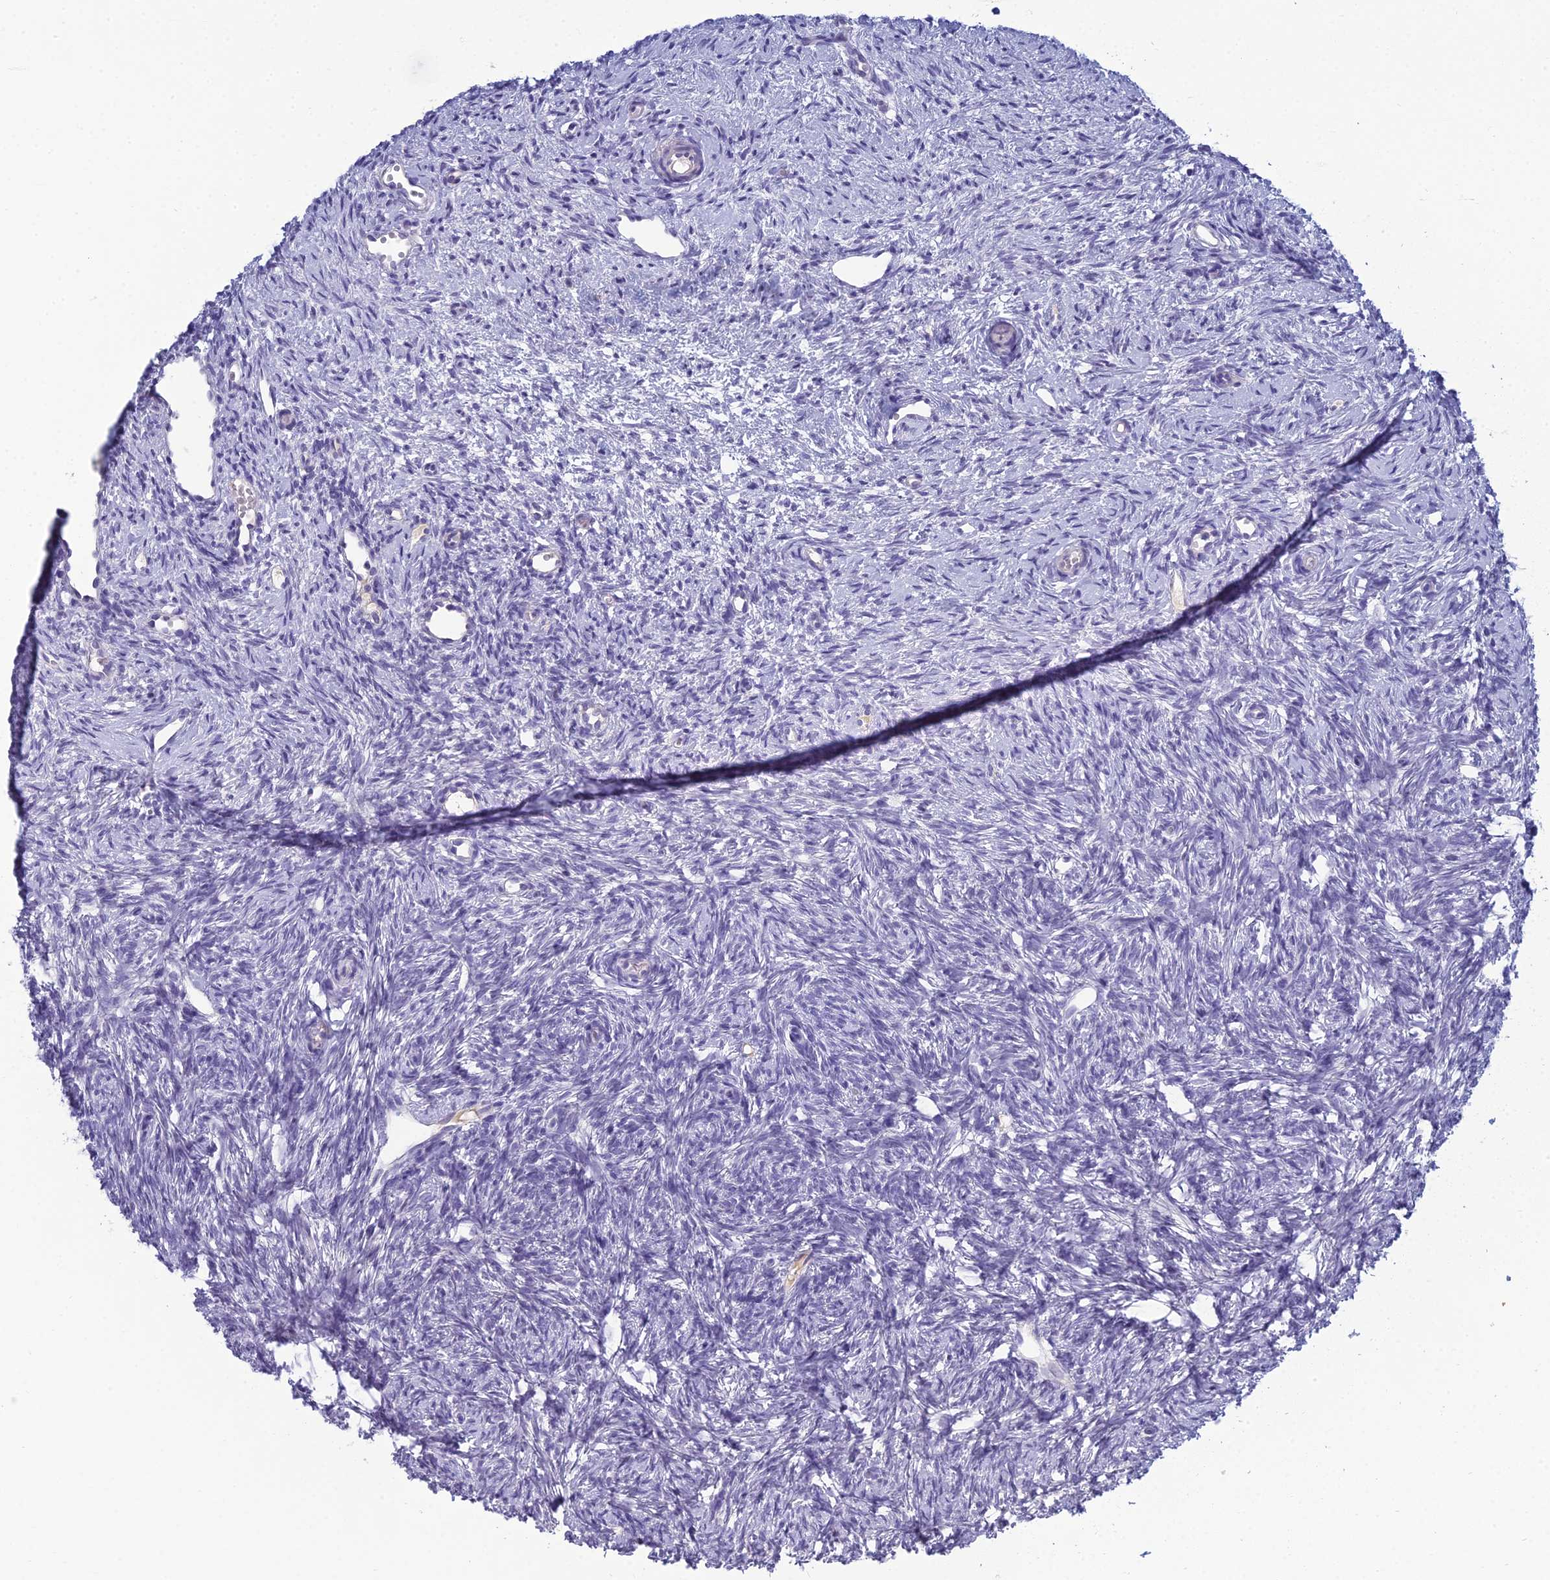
{"staining": {"intensity": "negative", "quantity": "none", "location": "none"}, "tissue": "ovary", "cell_type": "Ovarian stroma cells", "image_type": "normal", "snomed": [{"axis": "morphology", "description": "Normal tissue, NOS"}, {"axis": "topography", "description": "Ovary"}], "caption": "High power microscopy micrograph of an immunohistochemistry (IHC) micrograph of benign ovary, revealing no significant positivity in ovarian stroma cells. The staining was performed using DAB to visualize the protein expression in brown, while the nuclei were stained in blue with hematoxylin (Magnification: 20x).", "gene": "MUC13", "patient": {"sex": "female", "age": 51}}